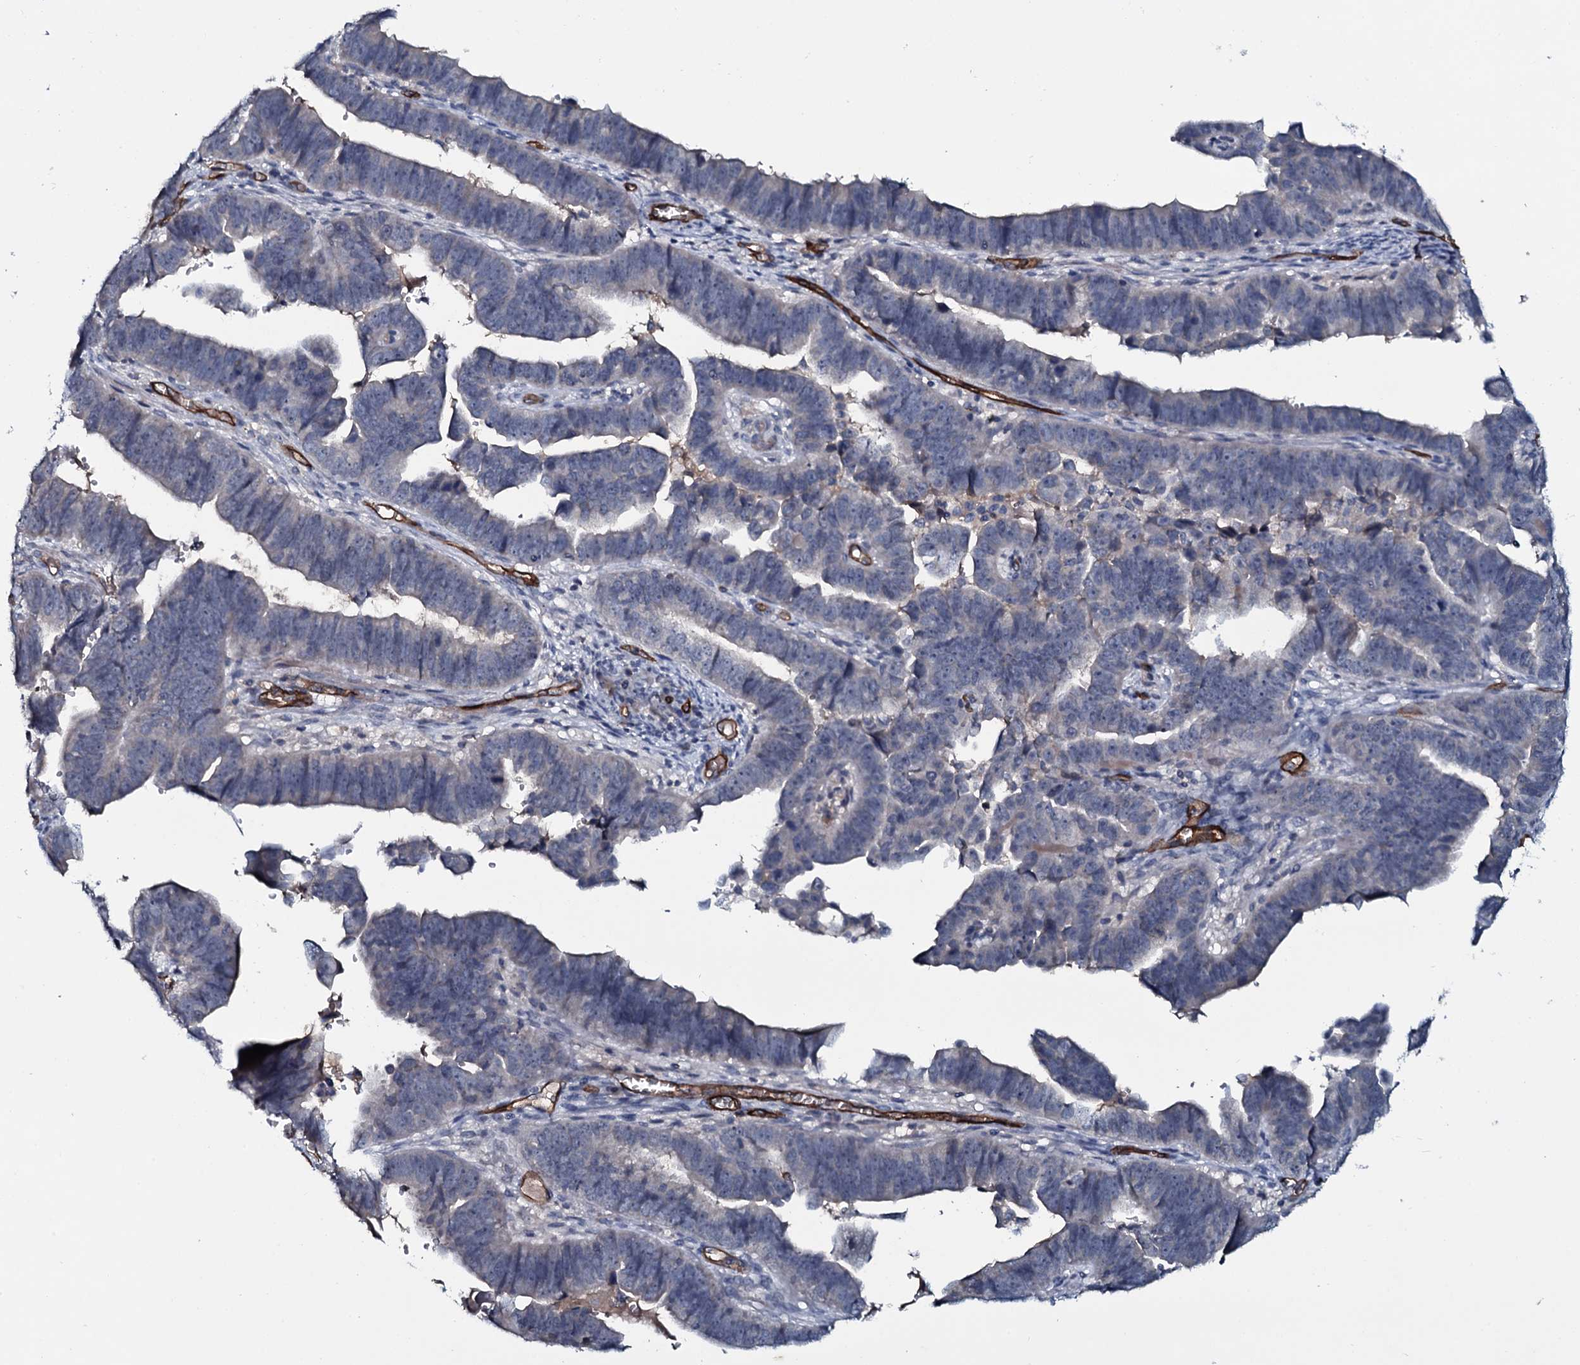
{"staining": {"intensity": "negative", "quantity": "none", "location": "none"}, "tissue": "endometrial cancer", "cell_type": "Tumor cells", "image_type": "cancer", "snomed": [{"axis": "morphology", "description": "Adenocarcinoma, NOS"}, {"axis": "topography", "description": "Endometrium"}], "caption": "This is a image of immunohistochemistry staining of endometrial cancer, which shows no expression in tumor cells. (DAB IHC visualized using brightfield microscopy, high magnification).", "gene": "CLEC14A", "patient": {"sex": "female", "age": 75}}